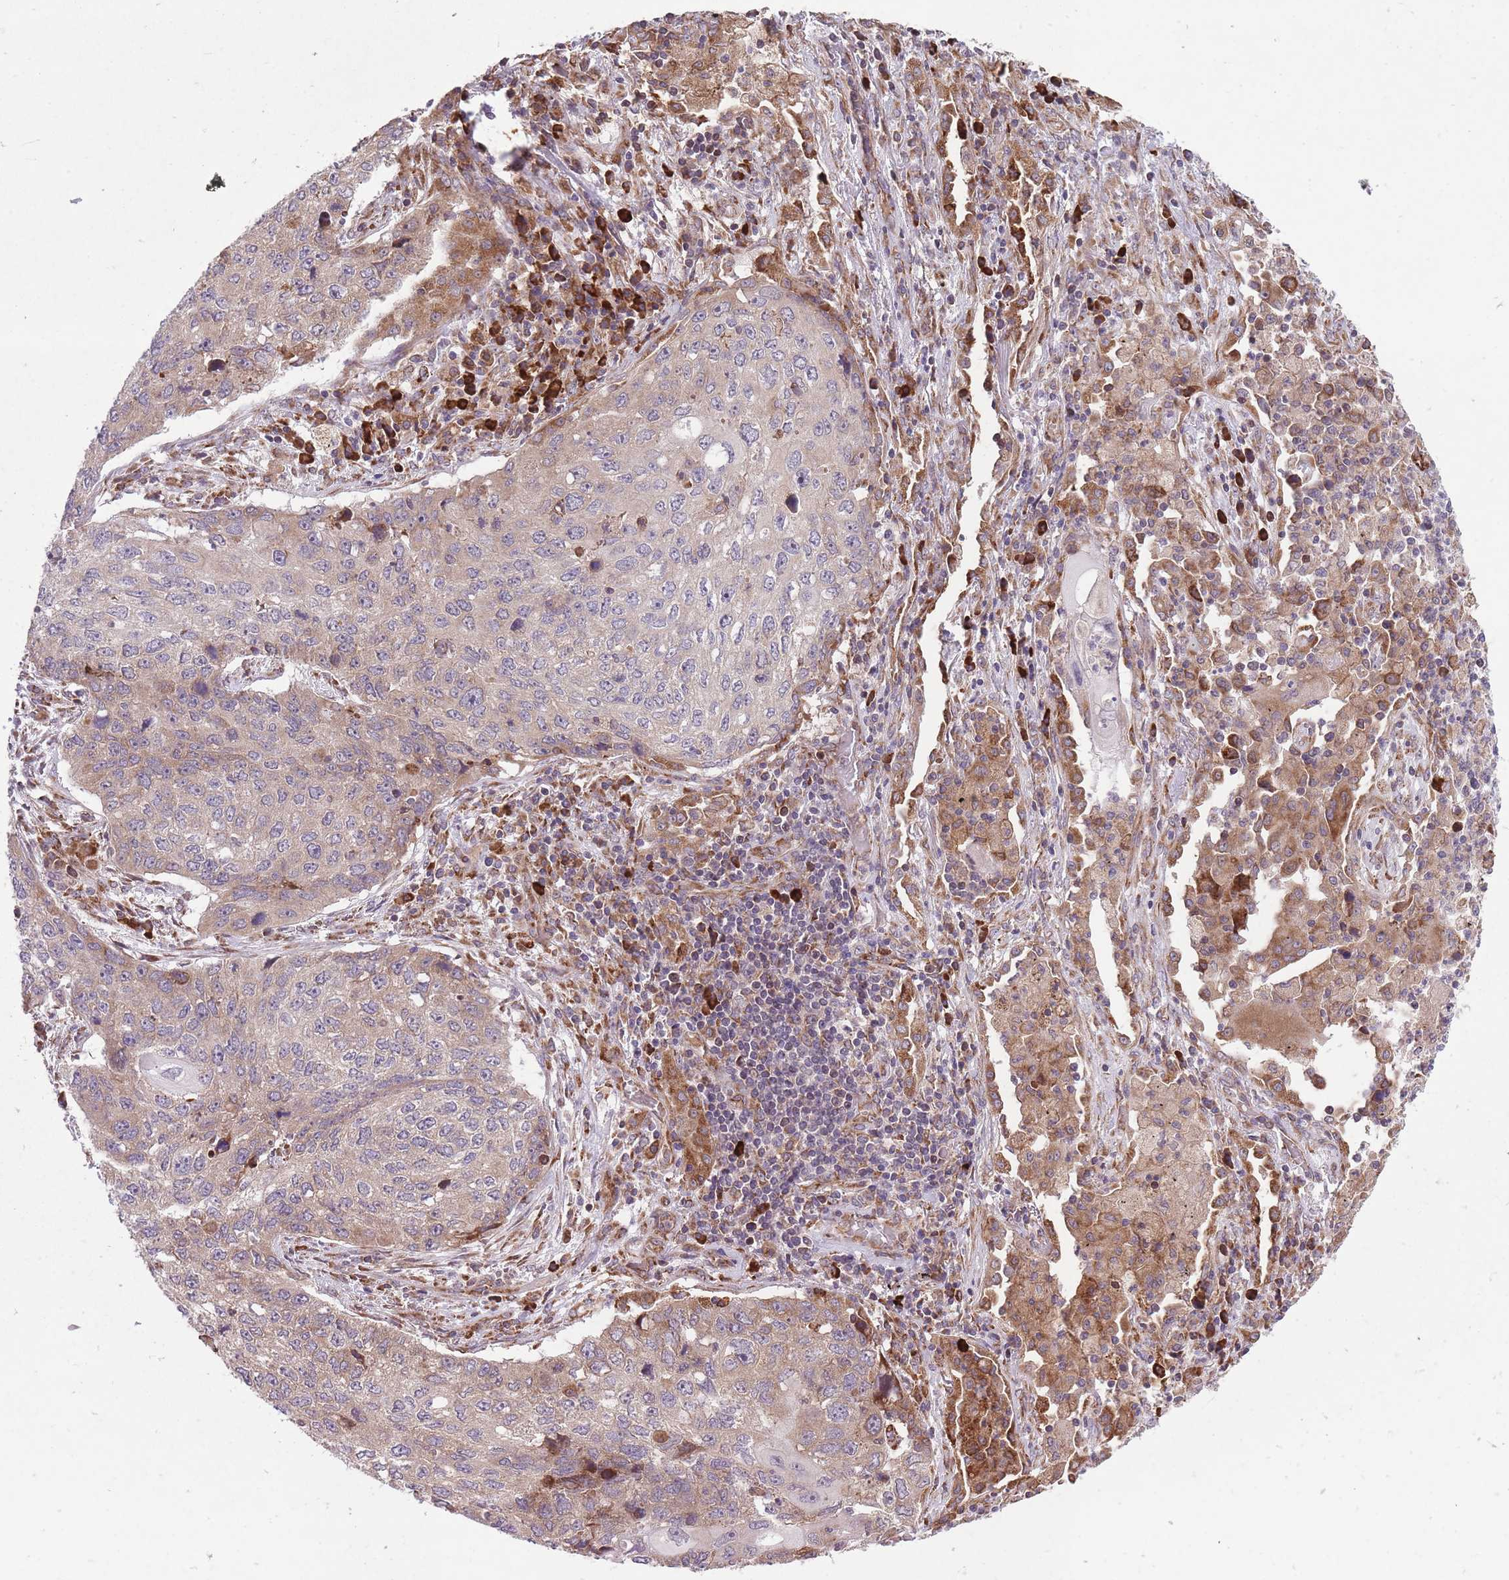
{"staining": {"intensity": "weak", "quantity": "25%-75%", "location": "cytoplasmic/membranous"}, "tissue": "lung cancer", "cell_type": "Tumor cells", "image_type": "cancer", "snomed": [{"axis": "morphology", "description": "Squamous cell carcinoma, NOS"}, {"axis": "topography", "description": "Lung"}], "caption": "Immunohistochemical staining of human squamous cell carcinoma (lung) demonstrates low levels of weak cytoplasmic/membranous protein staining in about 25%-75% of tumor cells.", "gene": "TTLL3", "patient": {"sex": "female", "age": 63}}